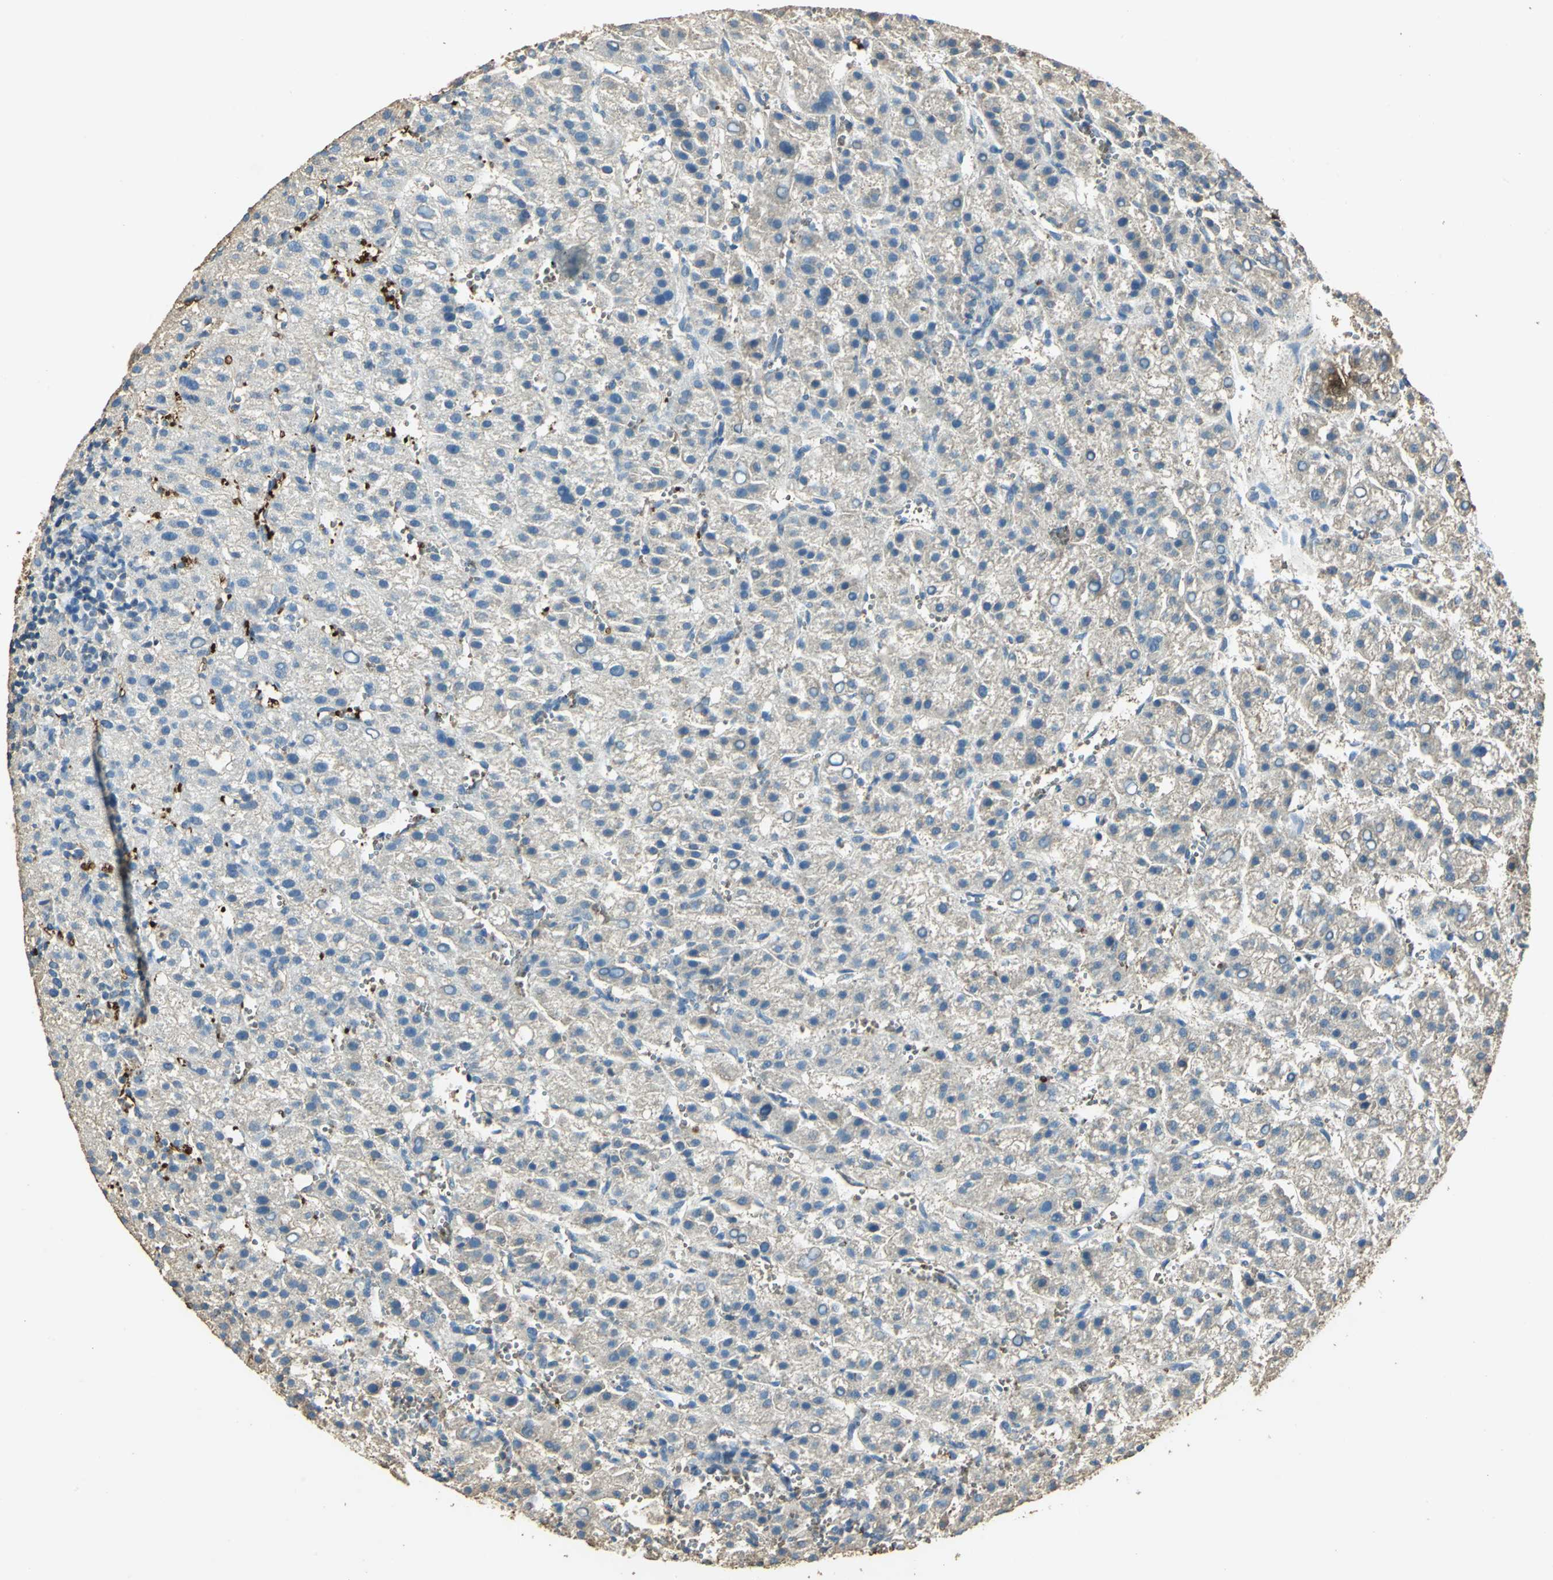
{"staining": {"intensity": "negative", "quantity": "none", "location": "none"}, "tissue": "liver cancer", "cell_type": "Tumor cells", "image_type": "cancer", "snomed": [{"axis": "morphology", "description": "Carcinoma, Hepatocellular, NOS"}, {"axis": "topography", "description": "Liver"}], "caption": "High magnification brightfield microscopy of liver cancer (hepatocellular carcinoma) stained with DAB (brown) and counterstained with hematoxylin (blue): tumor cells show no significant expression. (Brightfield microscopy of DAB IHC at high magnification).", "gene": "TRAPPC2", "patient": {"sex": "female", "age": 58}}